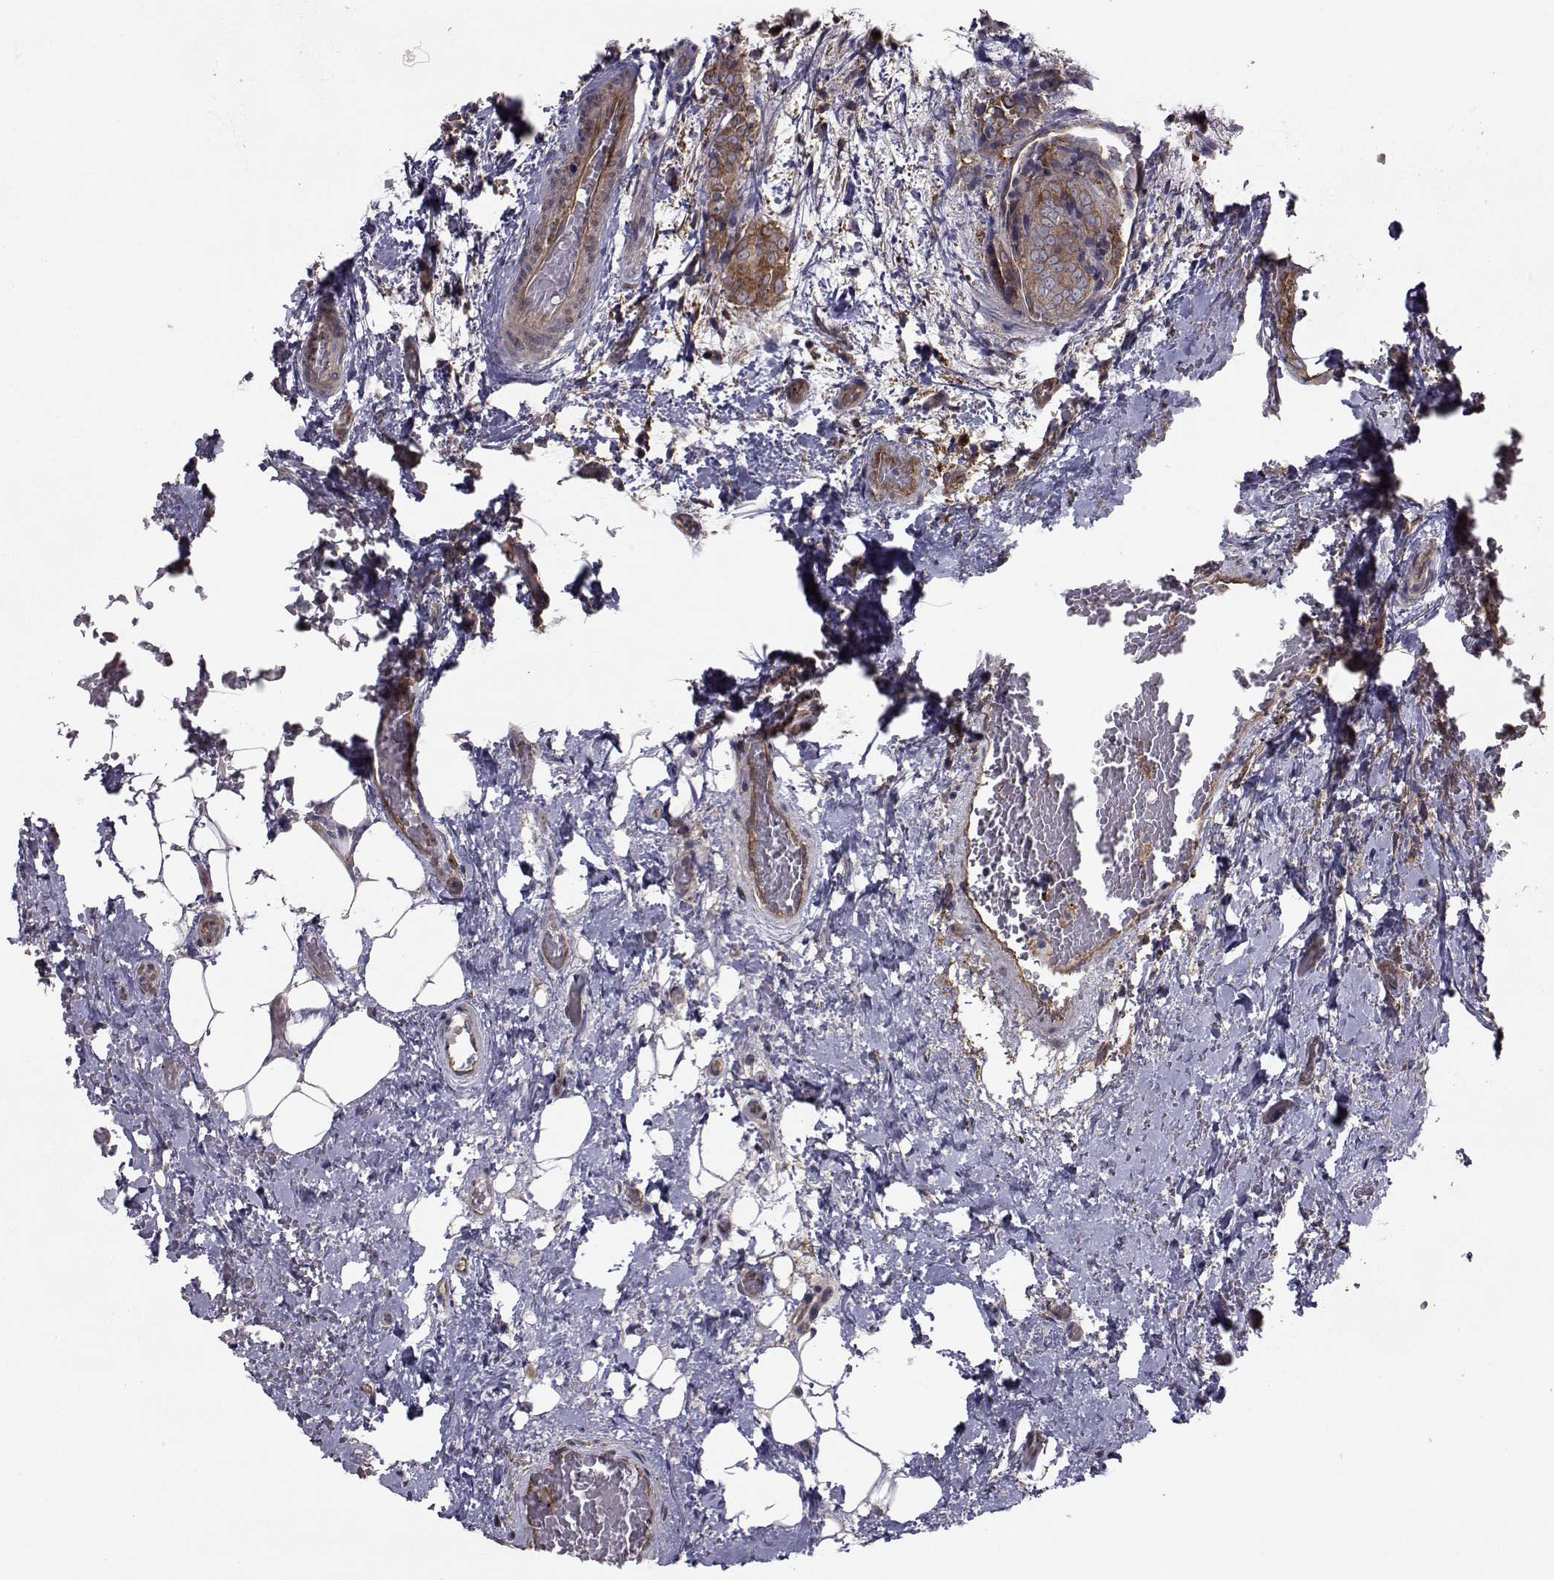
{"staining": {"intensity": "moderate", "quantity": ">75%", "location": "cytoplasmic/membranous"}, "tissue": "thyroid cancer", "cell_type": "Tumor cells", "image_type": "cancer", "snomed": [{"axis": "morphology", "description": "Papillary adenocarcinoma, NOS"}, {"axis": "topography", "description": "Thyroid gland"}], "caption": "Thyroid cancer stained for a protein shows moderate cytoplasmic/membranous positivity in tumor cells.", "gene": "TRIP10", "patient": {"sex": "male", "age": 61}}